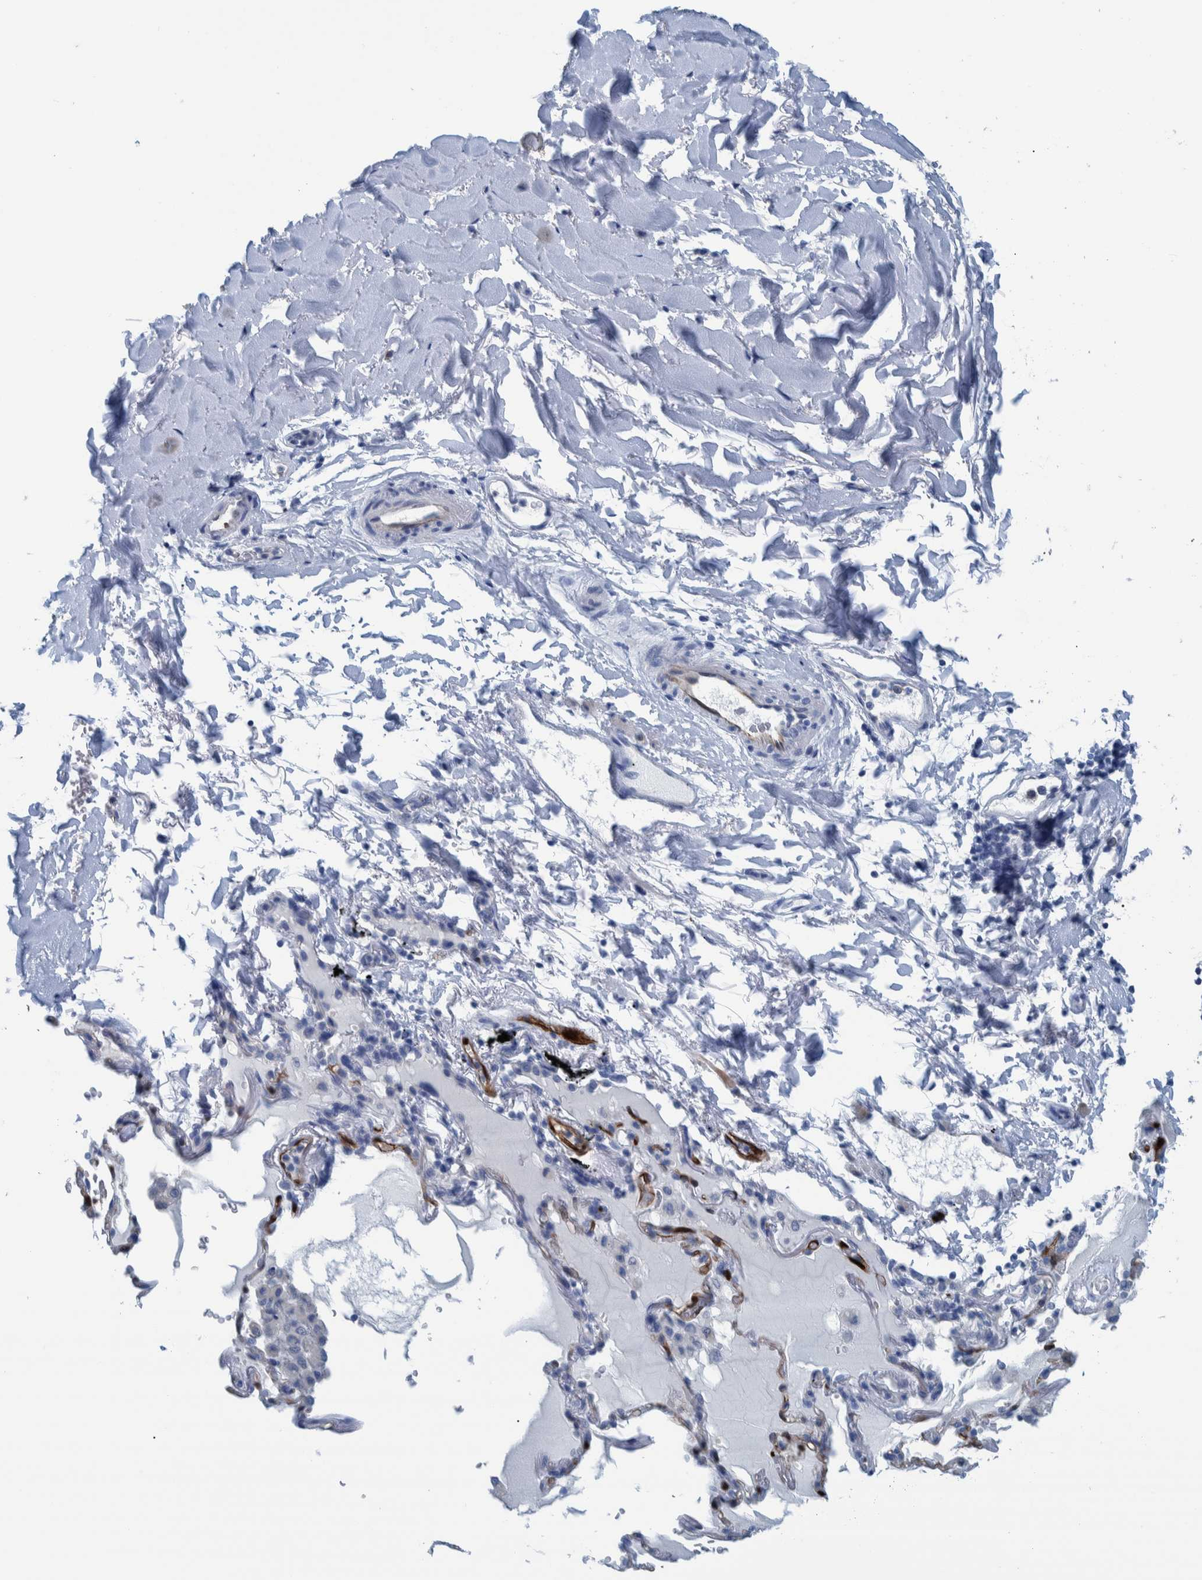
{"staining": {"intensity": "negative", "quantity": "none", "location": "none"}, "tissue": "bronchus", "cell_type": "Respiratory epithelial cells", "image_type": "normal", "snomed": [{"axis": "morphology", "description": "Normal tissue, NOS"}, {"axis": "morphology", "description": "Inflammation, NOS"}, {"axis": "topography", "description": "Cartilage tissue"}, {"axis": "topography", "description": "Bronchus"}], "caption": "This is an immunohistochemistry (IHC) photomicrograph of normal bronchus. There is no positivity in respiratory epithelial cells.", "gene": "IDO1", "patient": {"sex": "male", "age": 77}}